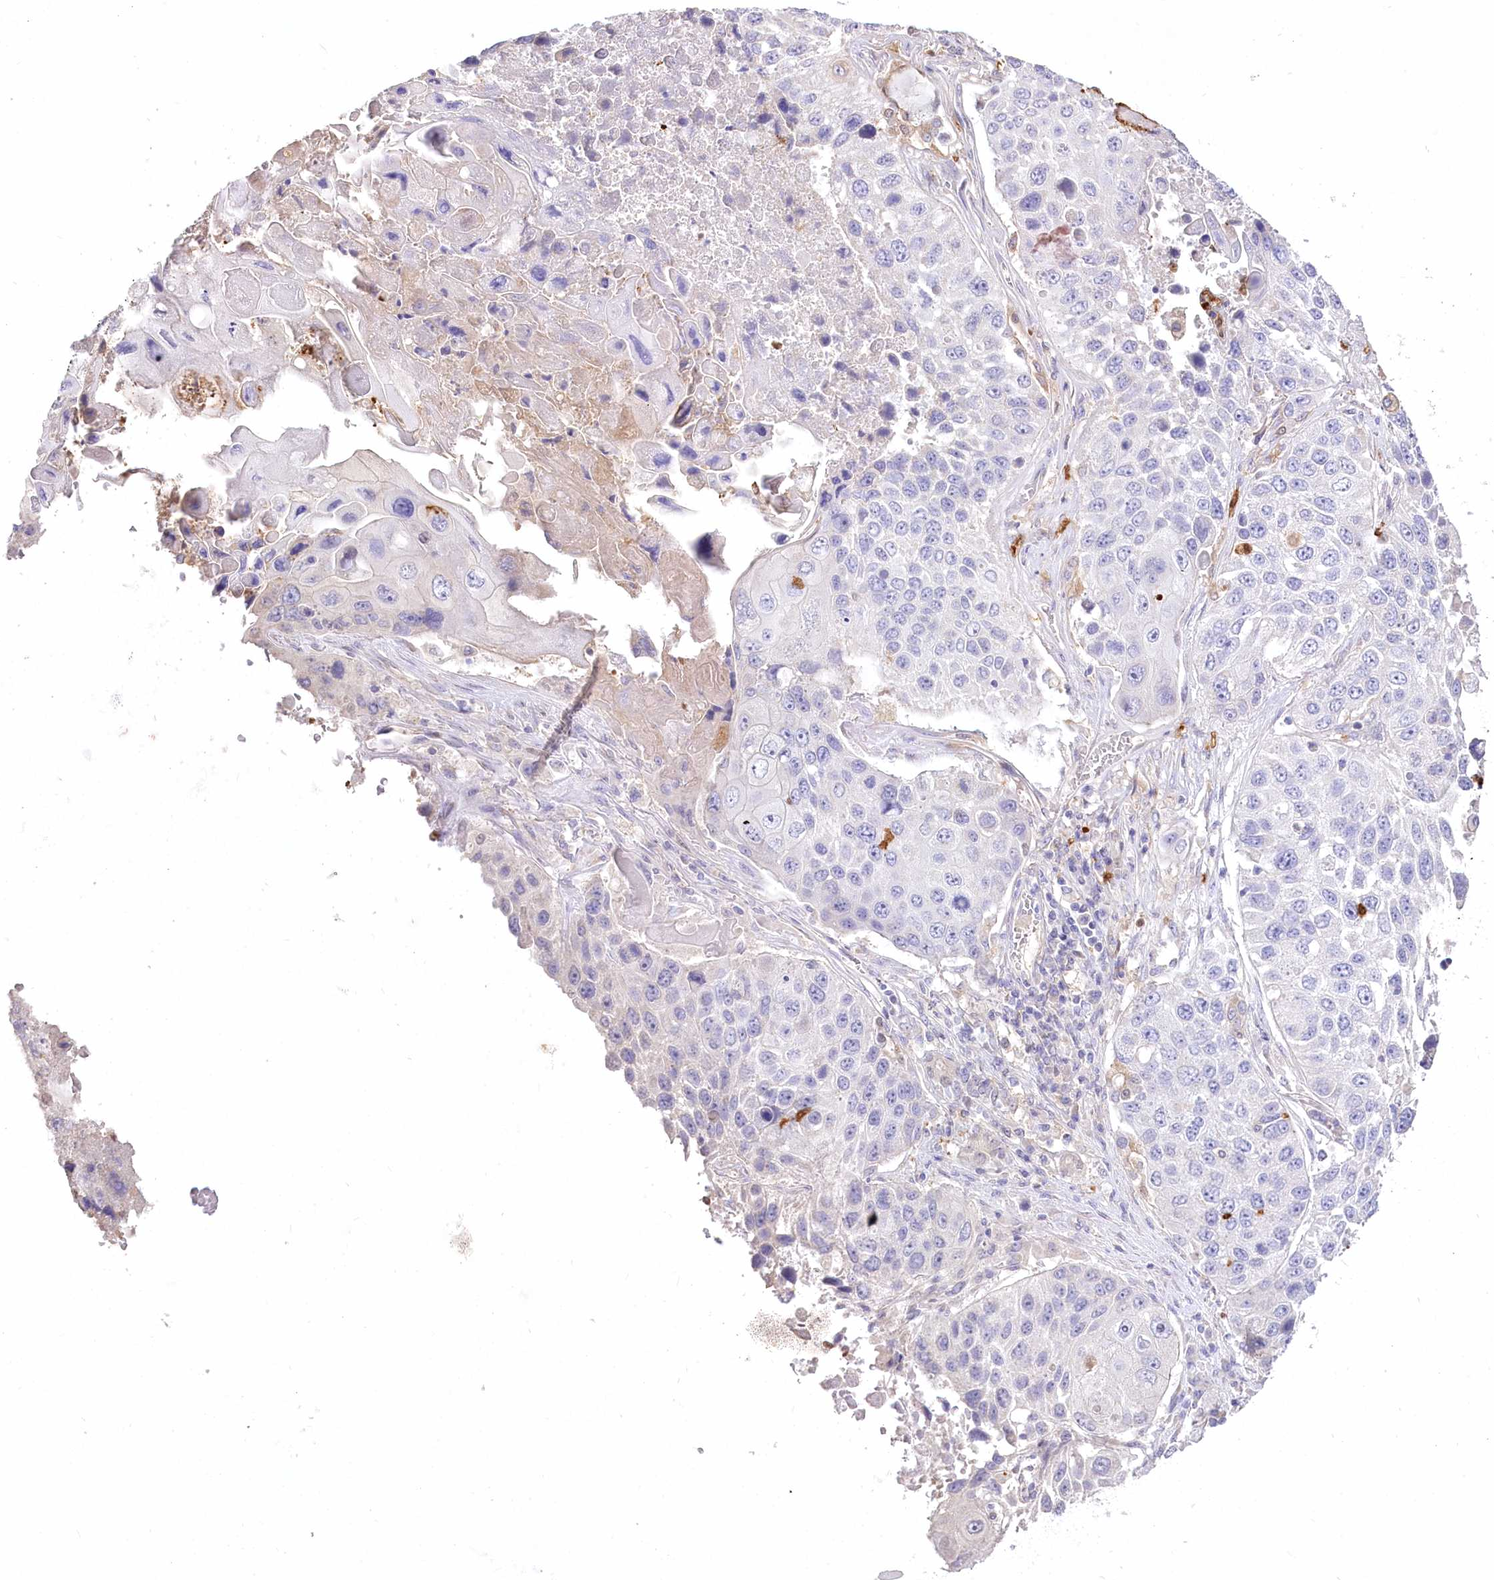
{"staining": {"intensity": "negative", "quantity": "none", "location": "none"}, "tissue": "lung cancer", "cell_type": "Tumor cells", "image_type": "cancer", "snomed": [{"axis": "morphology", "description": "Squamous cell carcinoma, NOS"}, {"axis": "topography", "description": "Lung"}], "caption": "This is an IHC histopathology image of lung cancer (squamous cell carcinoma). There is no positivity in tumor cells.", "gene": "DPYD", "patient": {"sex": "male", "age": 61}}